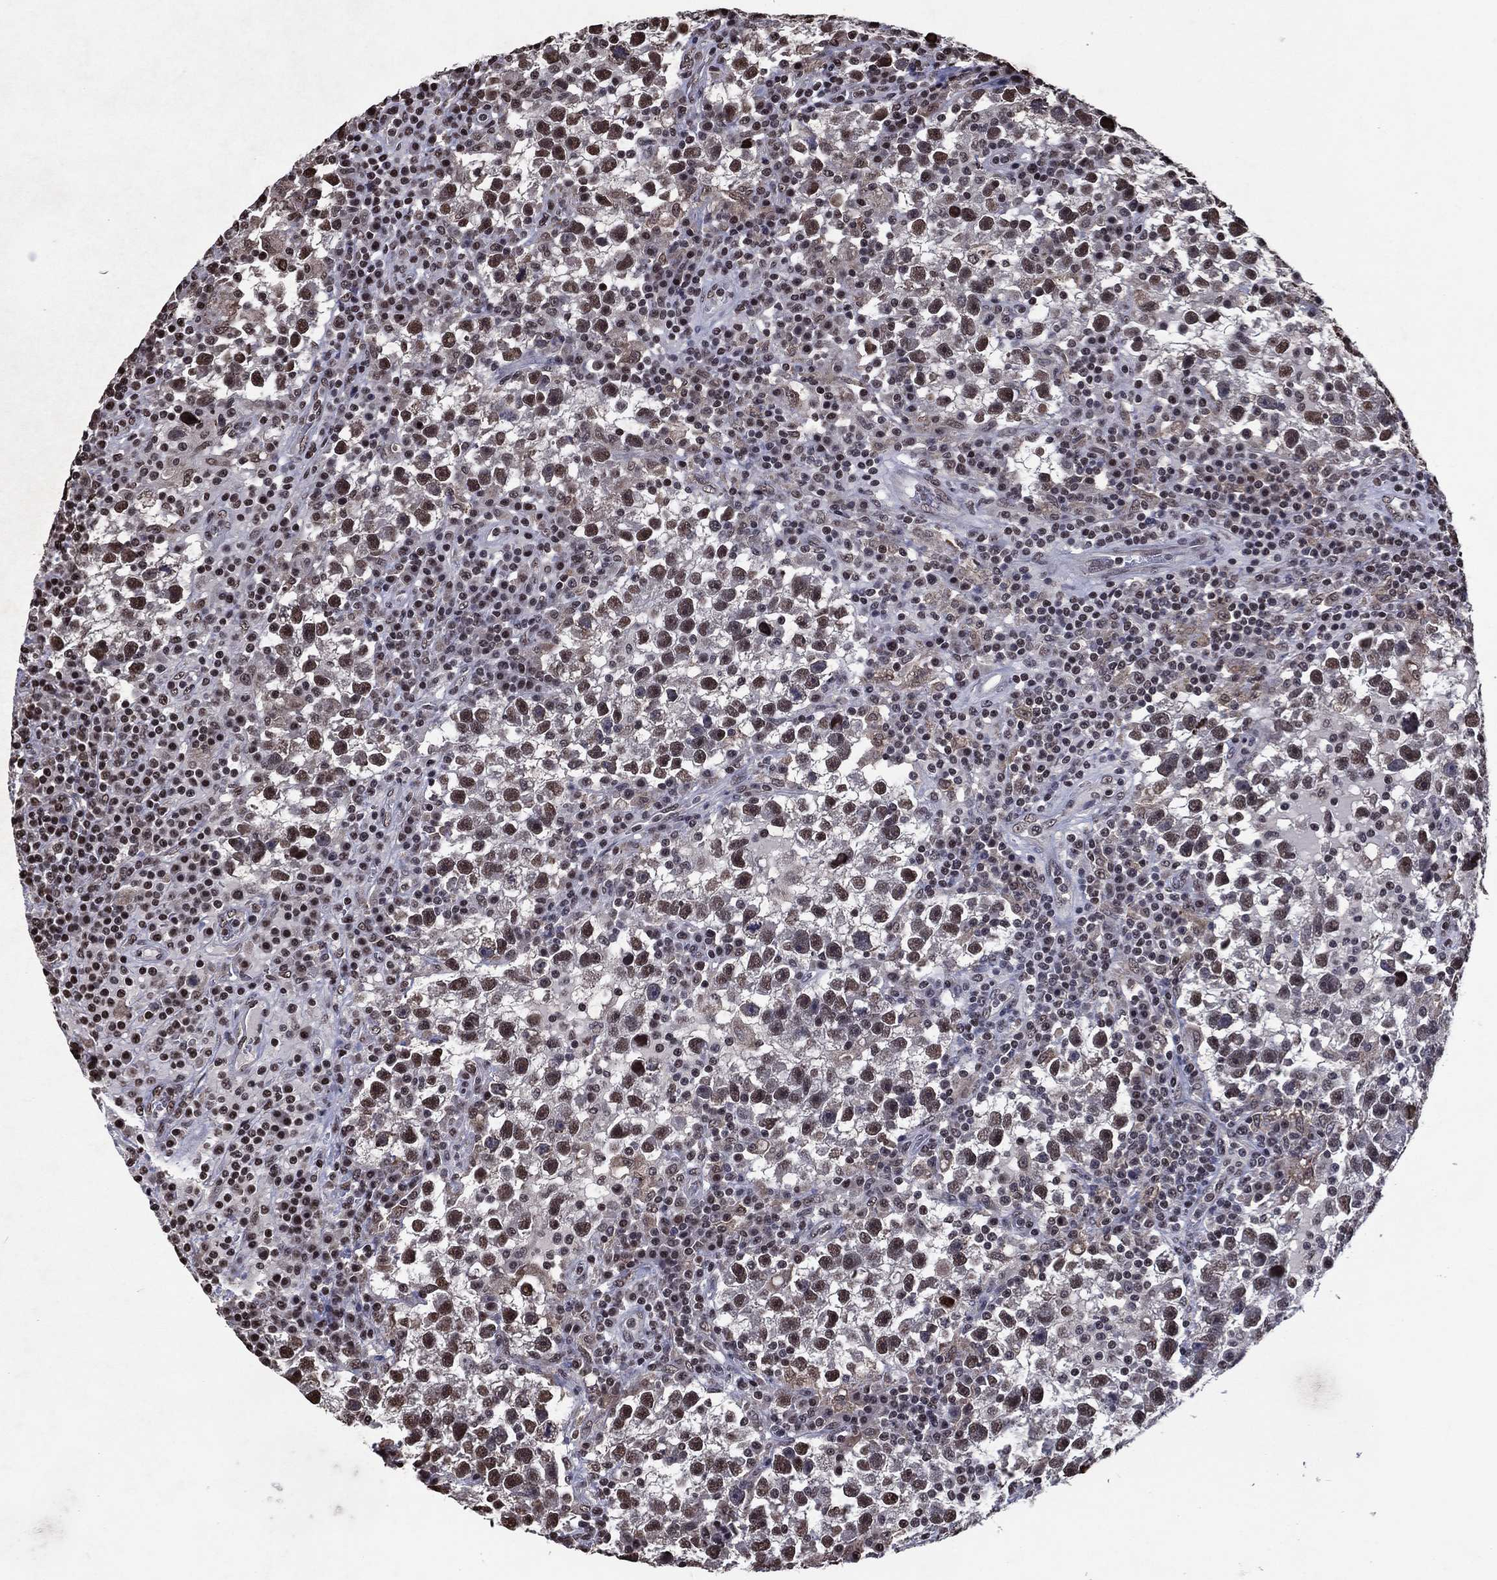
{"staining": {"intensity": "strong", "quantity": "<25%", "location": "nuclear"}, "tissue": "testis cancer", "cell_type": "Tumor cells", "image_type": "cancer", "snomed": [{"axis": "morphology", "description": "Seminoma, NOS"}, {"axis": "topography", "description": "Testis"}], "caption": "Immunohistochemistry (IHC) of human testis cancer (seminoma) reveals medium levels of strong nuclear positivity in approximately <25% of tumor cells. The staining was performed using DAB, with brown indicating positive protein expression. Nuclei are stained blue with hematoxylin.", "gene": "ZBTB42", "patient": {"sex": "male", "age": 47}}